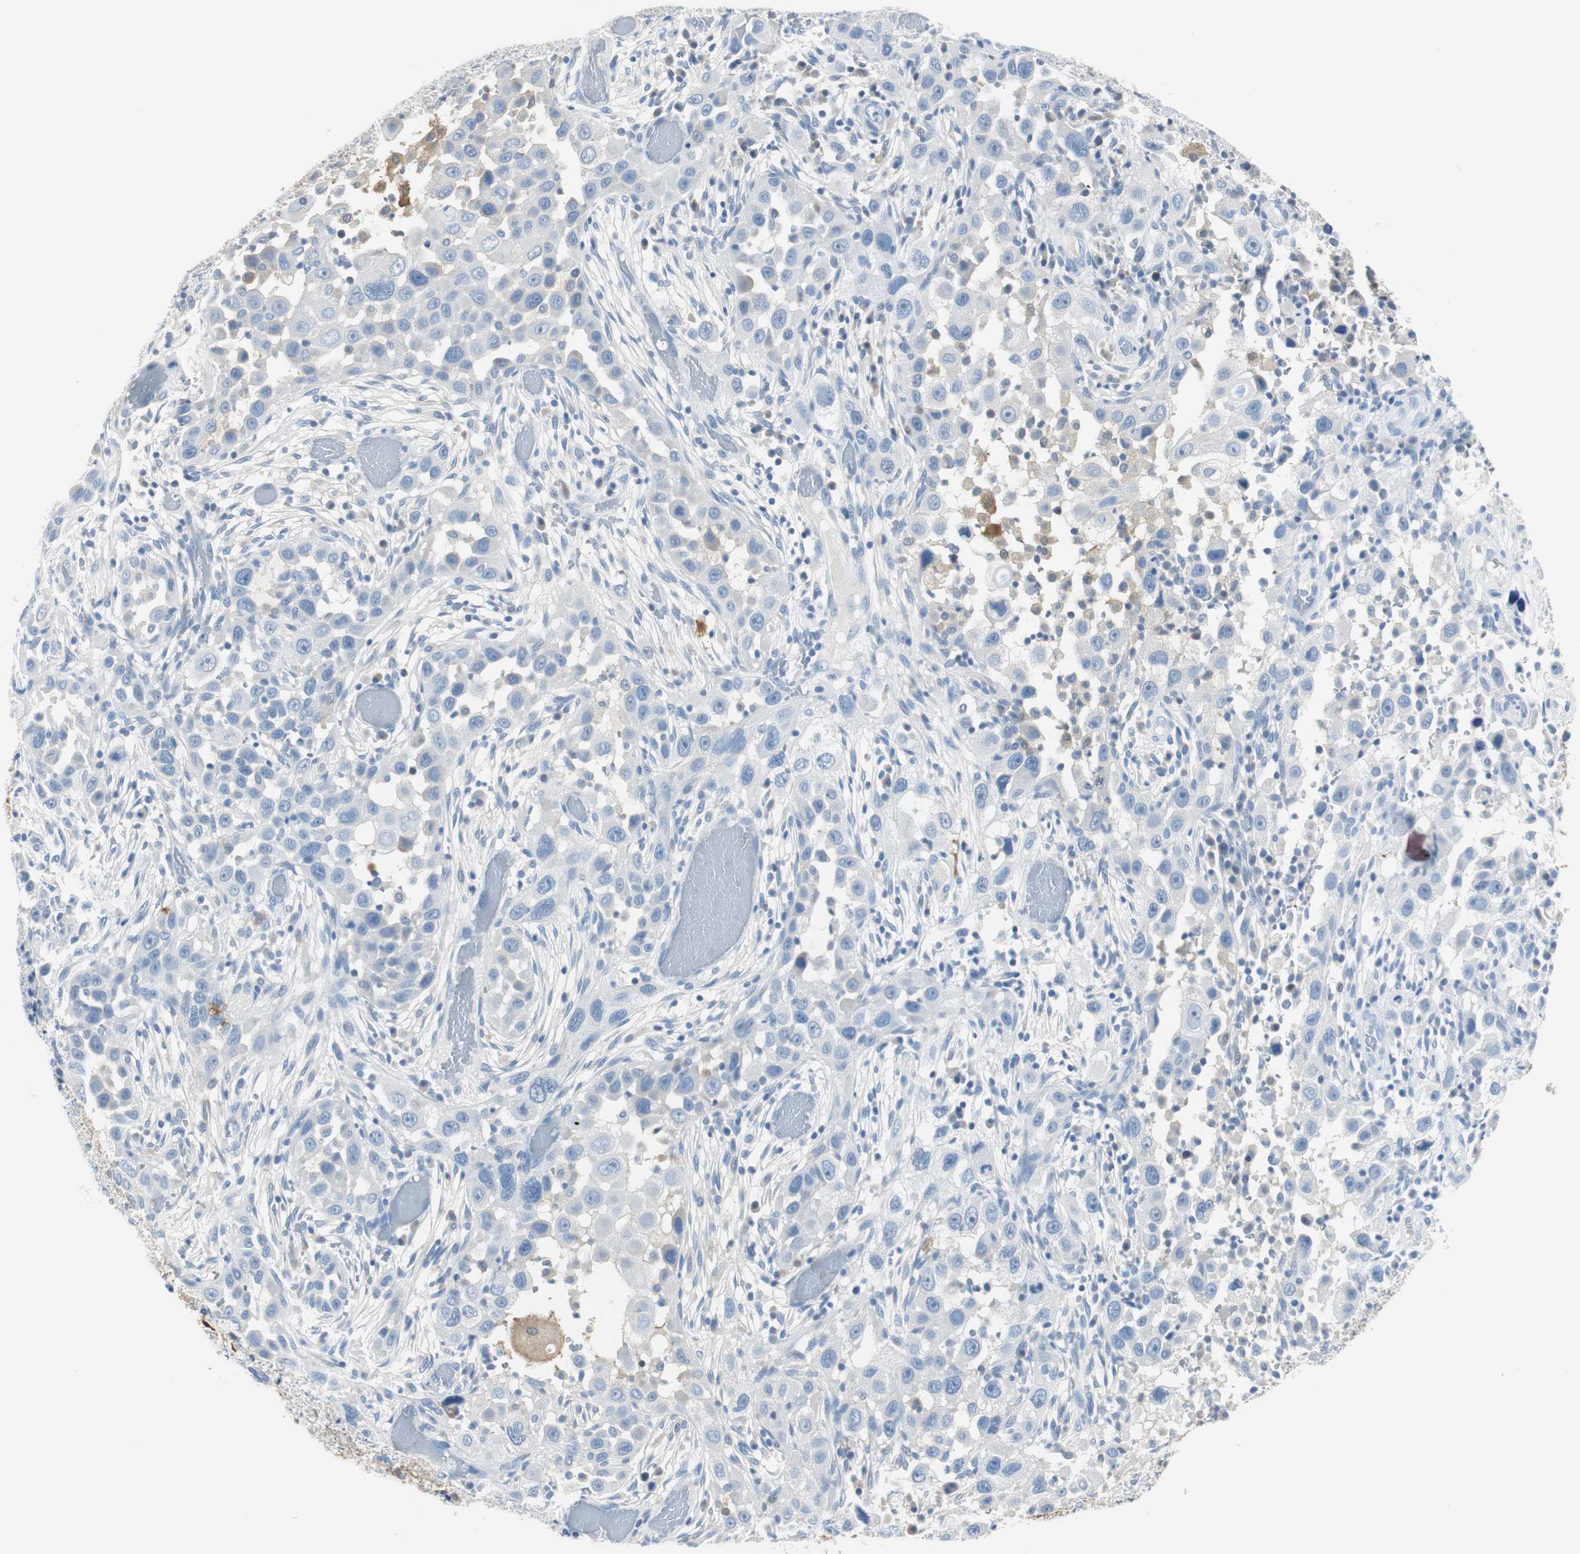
{"staining": {"intensity": "negative", "quantity": "none", "location": "none"}, "tissue": "head and neck cancer", "cell_type": "Tumor cells", "image_type": "cancer", "snomed": [{"axis": "morphology", "description": "Carcinoma, NOS"}, {"axis": "topography", "description": "Head-Neck"}], "caption": "This is a micrograph of immunohistochemistry (IHC) staining of head and neck carcinoma, which shows no positivity in tumor cells.", "gene": "FBP1", "patient": {"sex": "male", "age": 87}}